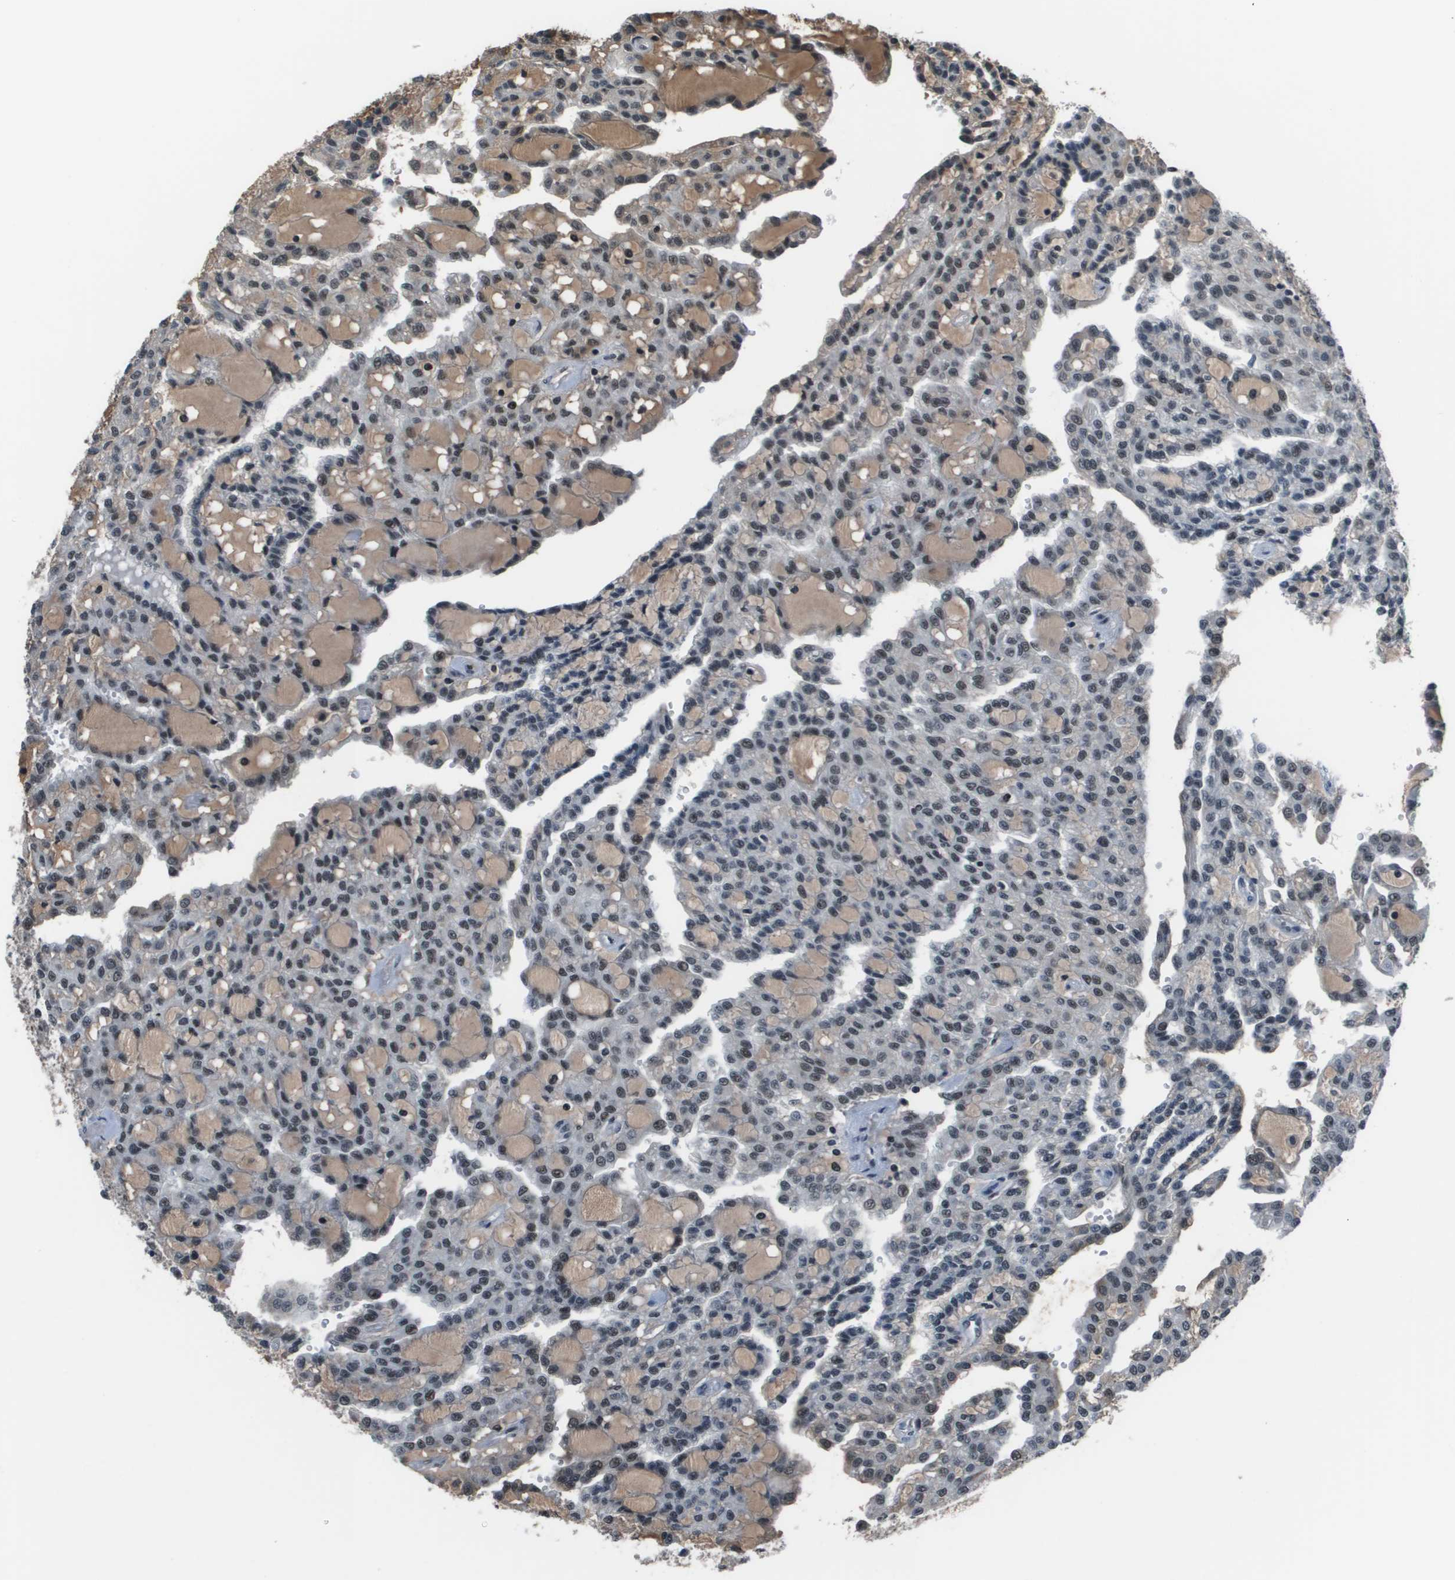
{"staining": {"intensity": "moderate", "quantity": ">75%", "location": "nuclear"}, "tissue": "renal cancer", "cell_type": "Tumor cells", "image_type": "cancer", "snomed": [{"axis": "morphology", "description": "Adenocarcinoma, NOS"}, {"axis": "topography", "description": "Kidney"}], "caption": "Moderate nuclear expression for a protein is seen in about >75% of tumor cells of renal adenocarcinoma using immunohistochemistry (IHC).", "gene": "THRAP3", "patient": {"sex": "male", "age": 63}}